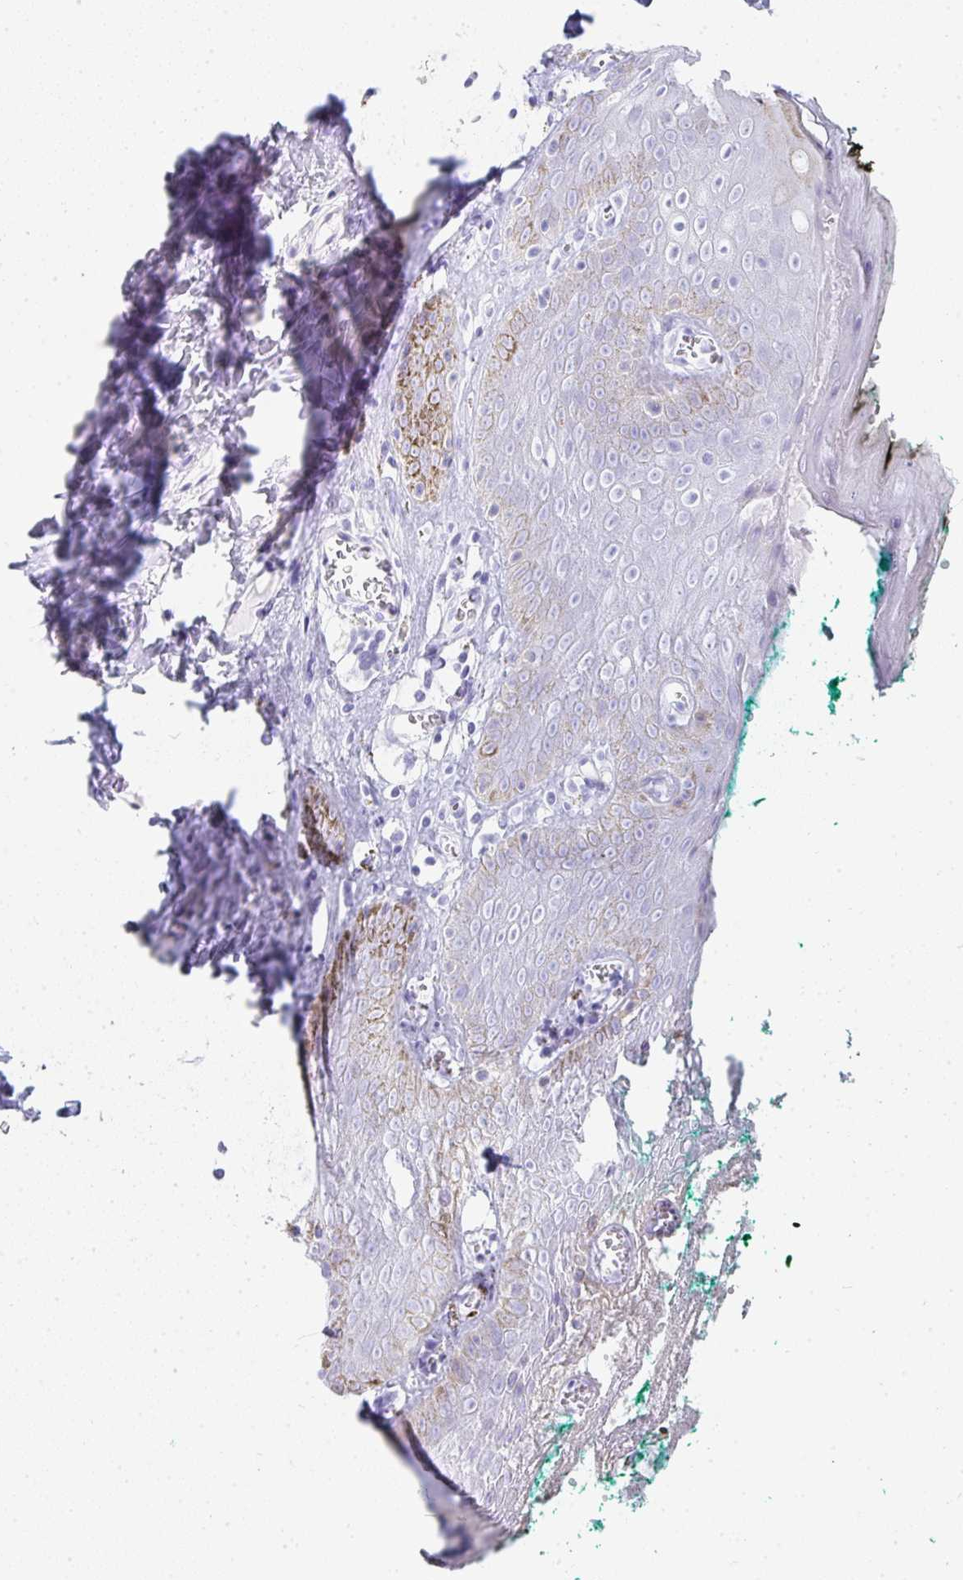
{"staining": {"intensity": "negative", "quantity": "none", "location": "none"}, "tissue": "skin", "cell_type": "Epidermal cells", "image_type": "normal", "snomed": [{"axis": "morphology", "description": "Normal tissue, NOS"}, {"axis": "topography", "description": "Vulva"}, {"axis": "topography", "description": "Peripheral nerve tissue"}], "caption": "Micrograph shows no significant protein staining in epidermal cells of benign skin.", "gene": "PRND", "patient": {"sex": "female", "age": 66}}